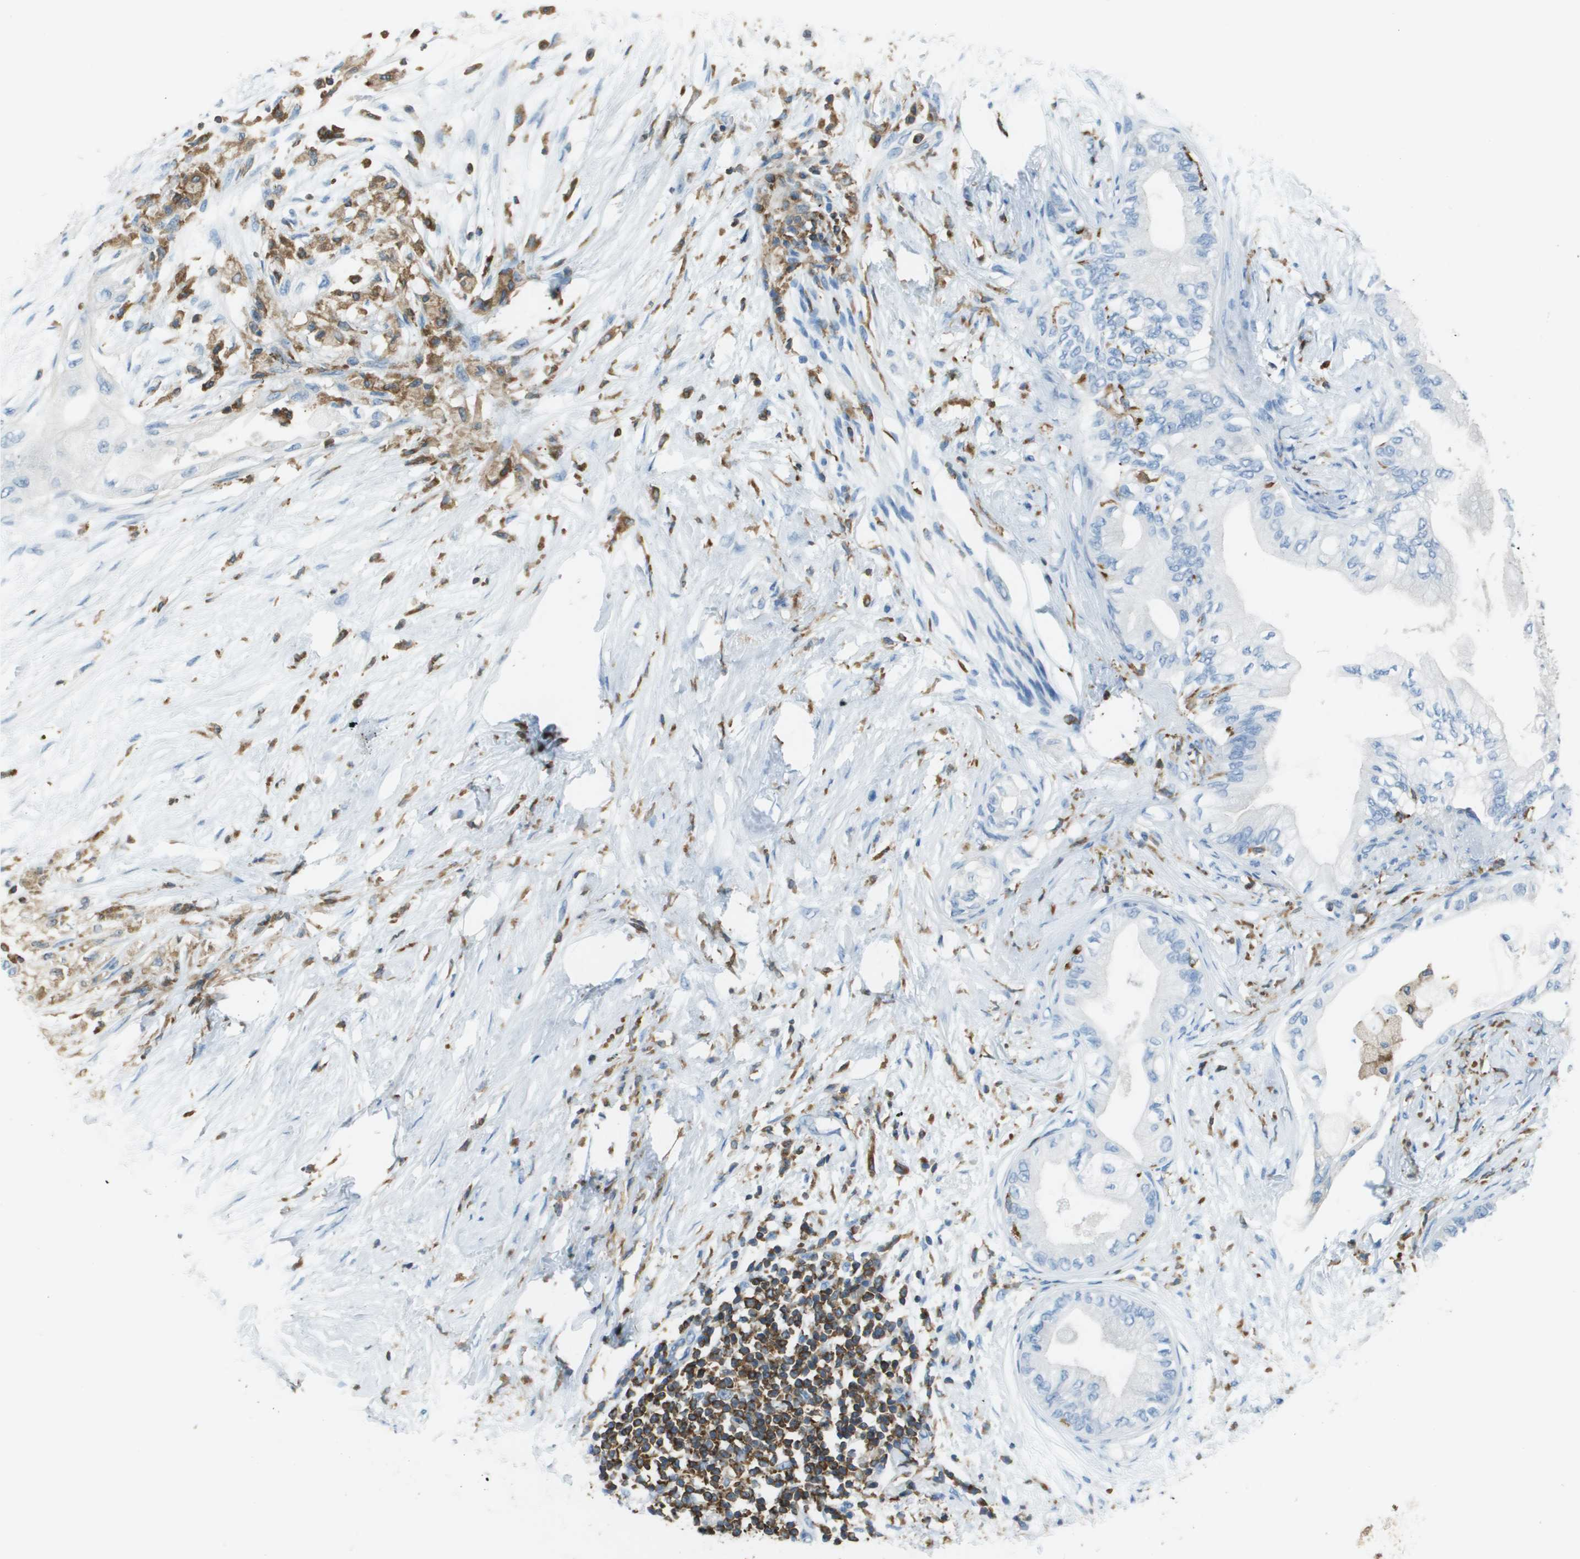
{"staining": {"intensity": "negative", "quantity": "none", "location": "none"}, "tissue": "pancreatic cancer", "cell_type": "Tumor cells", "image_type": "cancer", "snomed": [{"axis": "morphology", "description": "Normal tissue, NOS"}, {"axis": "morphology", "description": "Adenocarcinoma, NOS"}, {"axis": "topography", "description": "Pancreas"}, {"axis": "topography", "description": "Duodenum"}], "caption": "This histopathology image is of adenocarcinoma (pancreatic) stained with IHC to label a protein in brown with the nuclei are counter-stained blue. There is no expression in tumor cells.", "gene": "APBB1IP", "patient": {"sex": "female", "age": 60}}